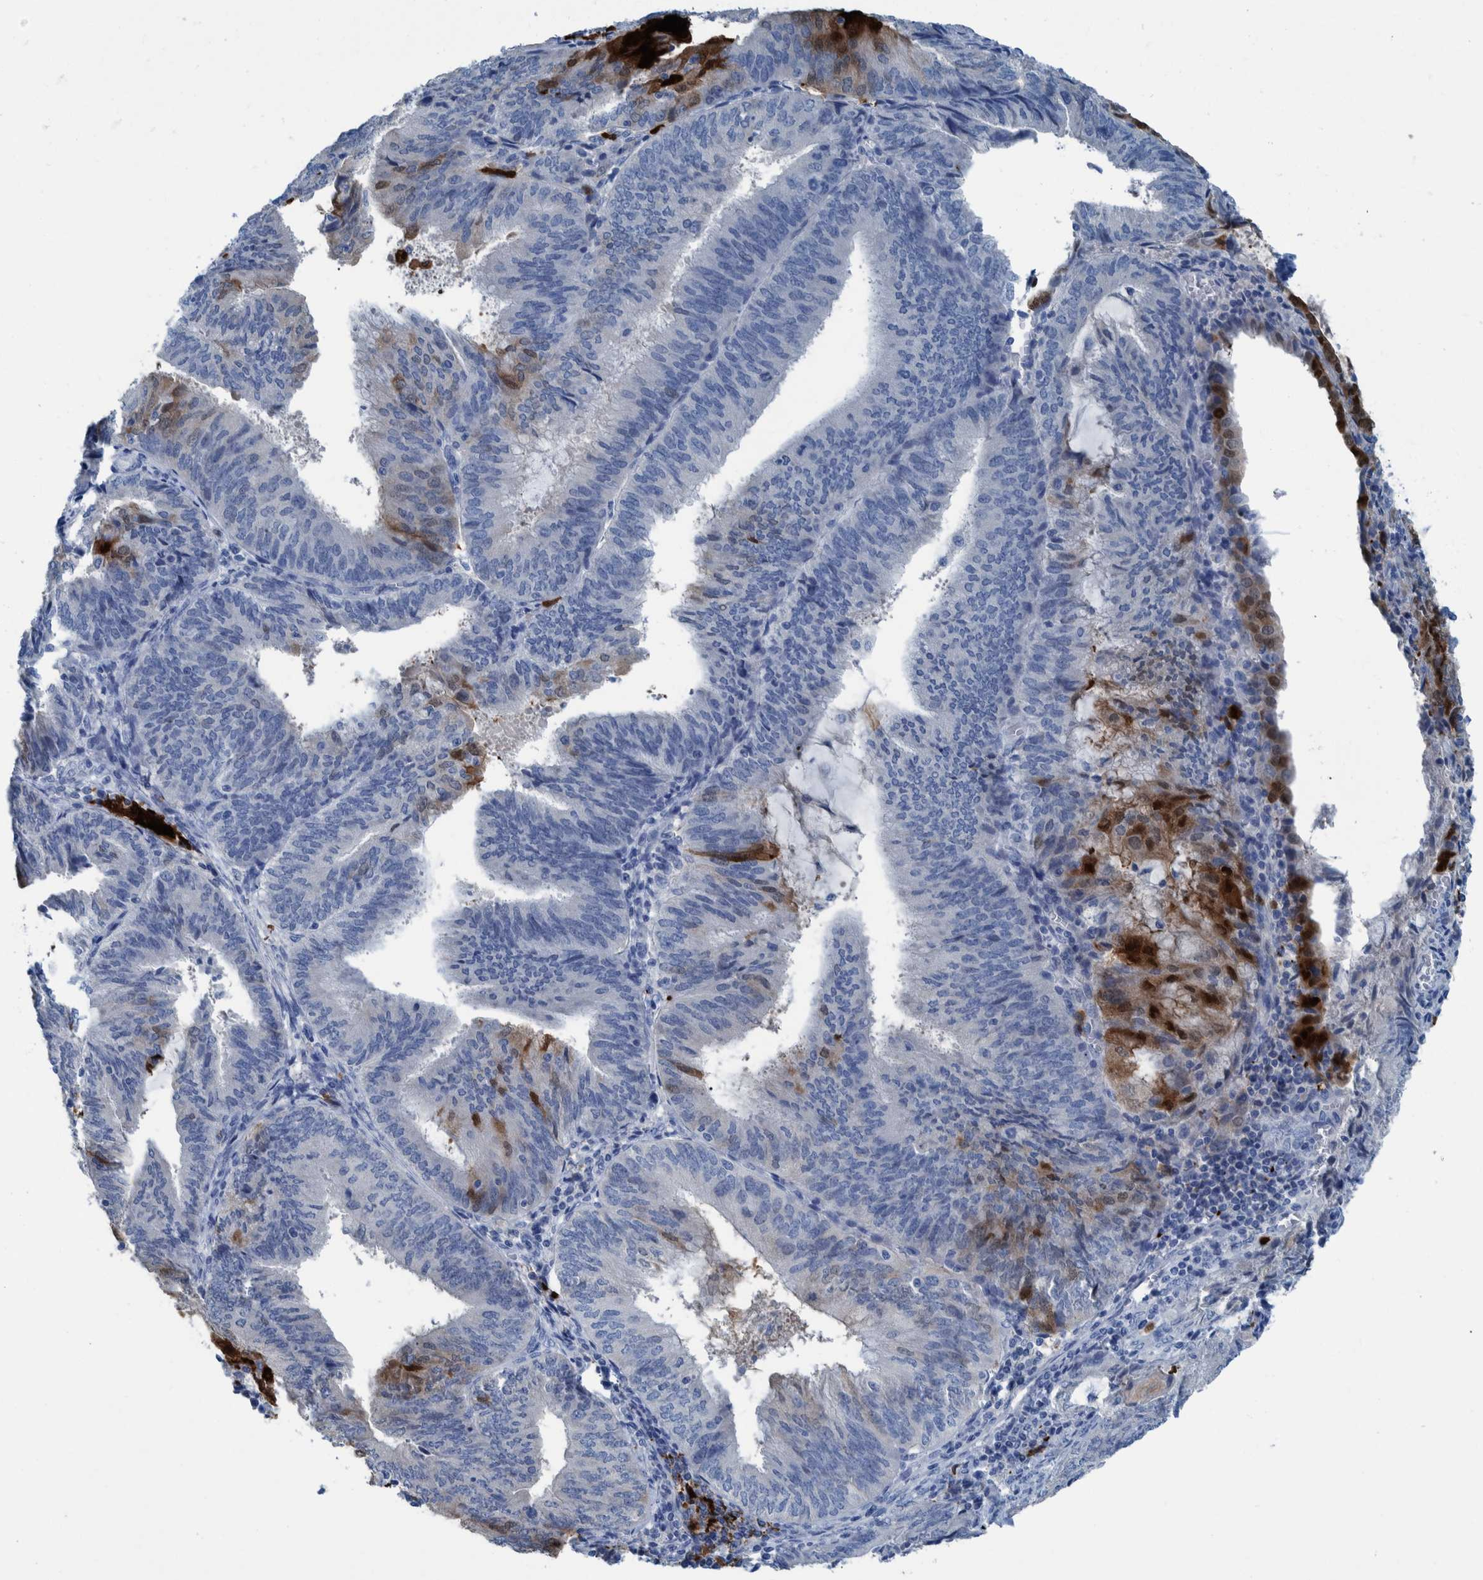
{"staining": {"intensity": "strong", "quantity": "<25%", "location": "cytoplasmic/membranous,nuclear"}, "tissue": "endometrial cancer", "cell_type": "Tumor cells", "image_type": "cancer", "snomed": [{"axis": "morphology", "description": "Adenocarcinoma, NOS"}, {"axis": "topography", "description": "Endometrium"}], "caption": "Immunohistochemistry (IHC) of human adenocarcinoma (endometrial) exhibits medium levels of strong cytoplasmic/membranous and nuclear staining in about <25% of tumor cells. (DAB (3,3'-diaminobenzidine) = brown stain, brightfield microscopy at high magnification).", "gene": "IDO1", "patient": {"sex": "female", "age": 81}}